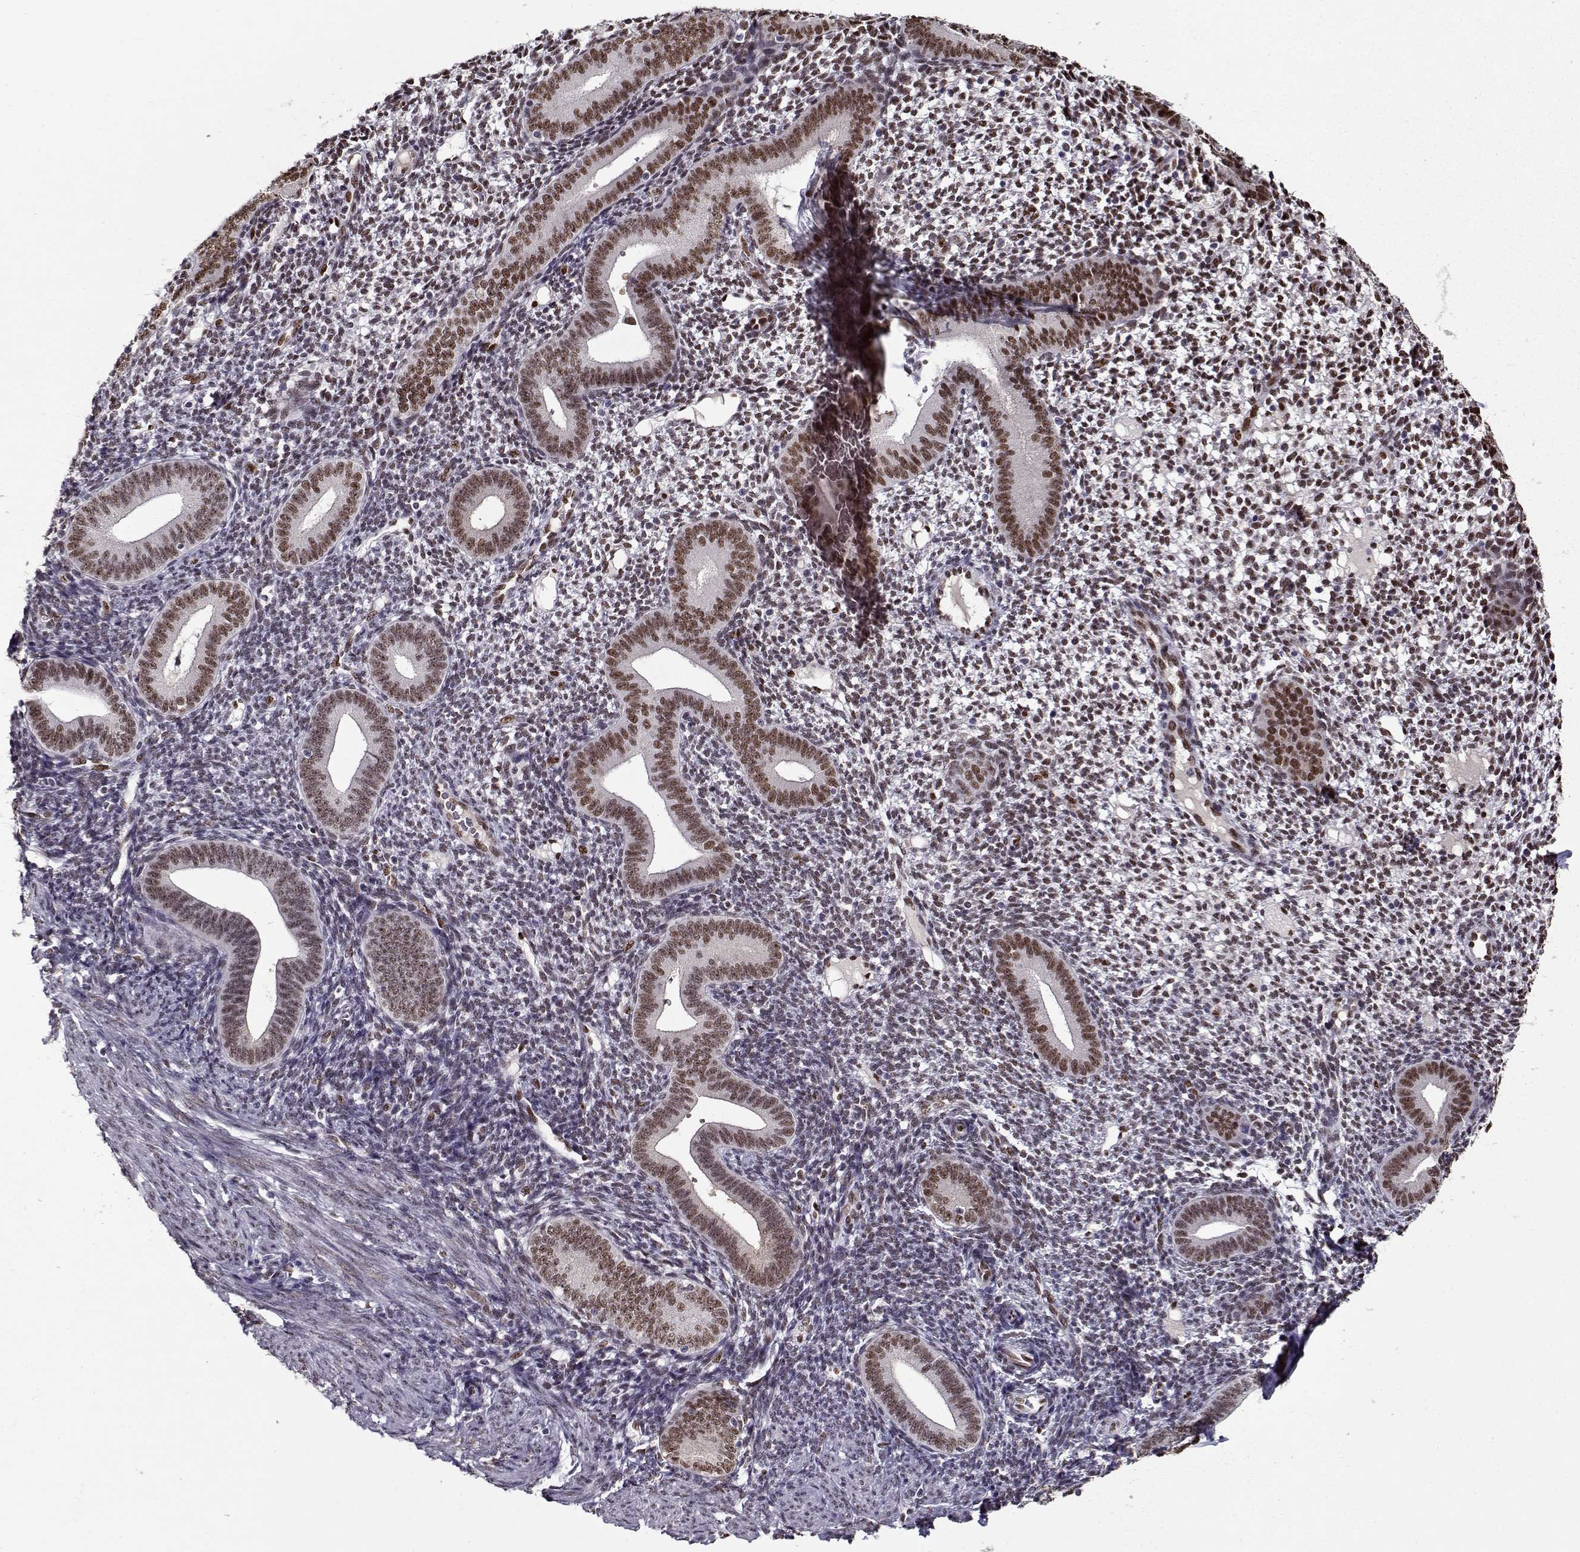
{"staining": {"intensity": "weak", "quantity": "<25%", "location": "nuclear"}, "tissue": "endometrium", "cell_type": "Cells in endometrial stroma", "image_type": "normal", "snomed": [{"axis": "morphology", "description": "Normal tissue, NOS"}, {"axis": "topography", "description": "Endometrium"}], "caption": "Cells in endometrial stroma show no significant positivity in normal endometrium. (Brightfield microscopy of DAB (3,3'-diaminobenzidine) immunohistochemistry (IHC) at high magnification).", "gene": "PRMT1", "patient": {"sex": "female", "age": 40}}